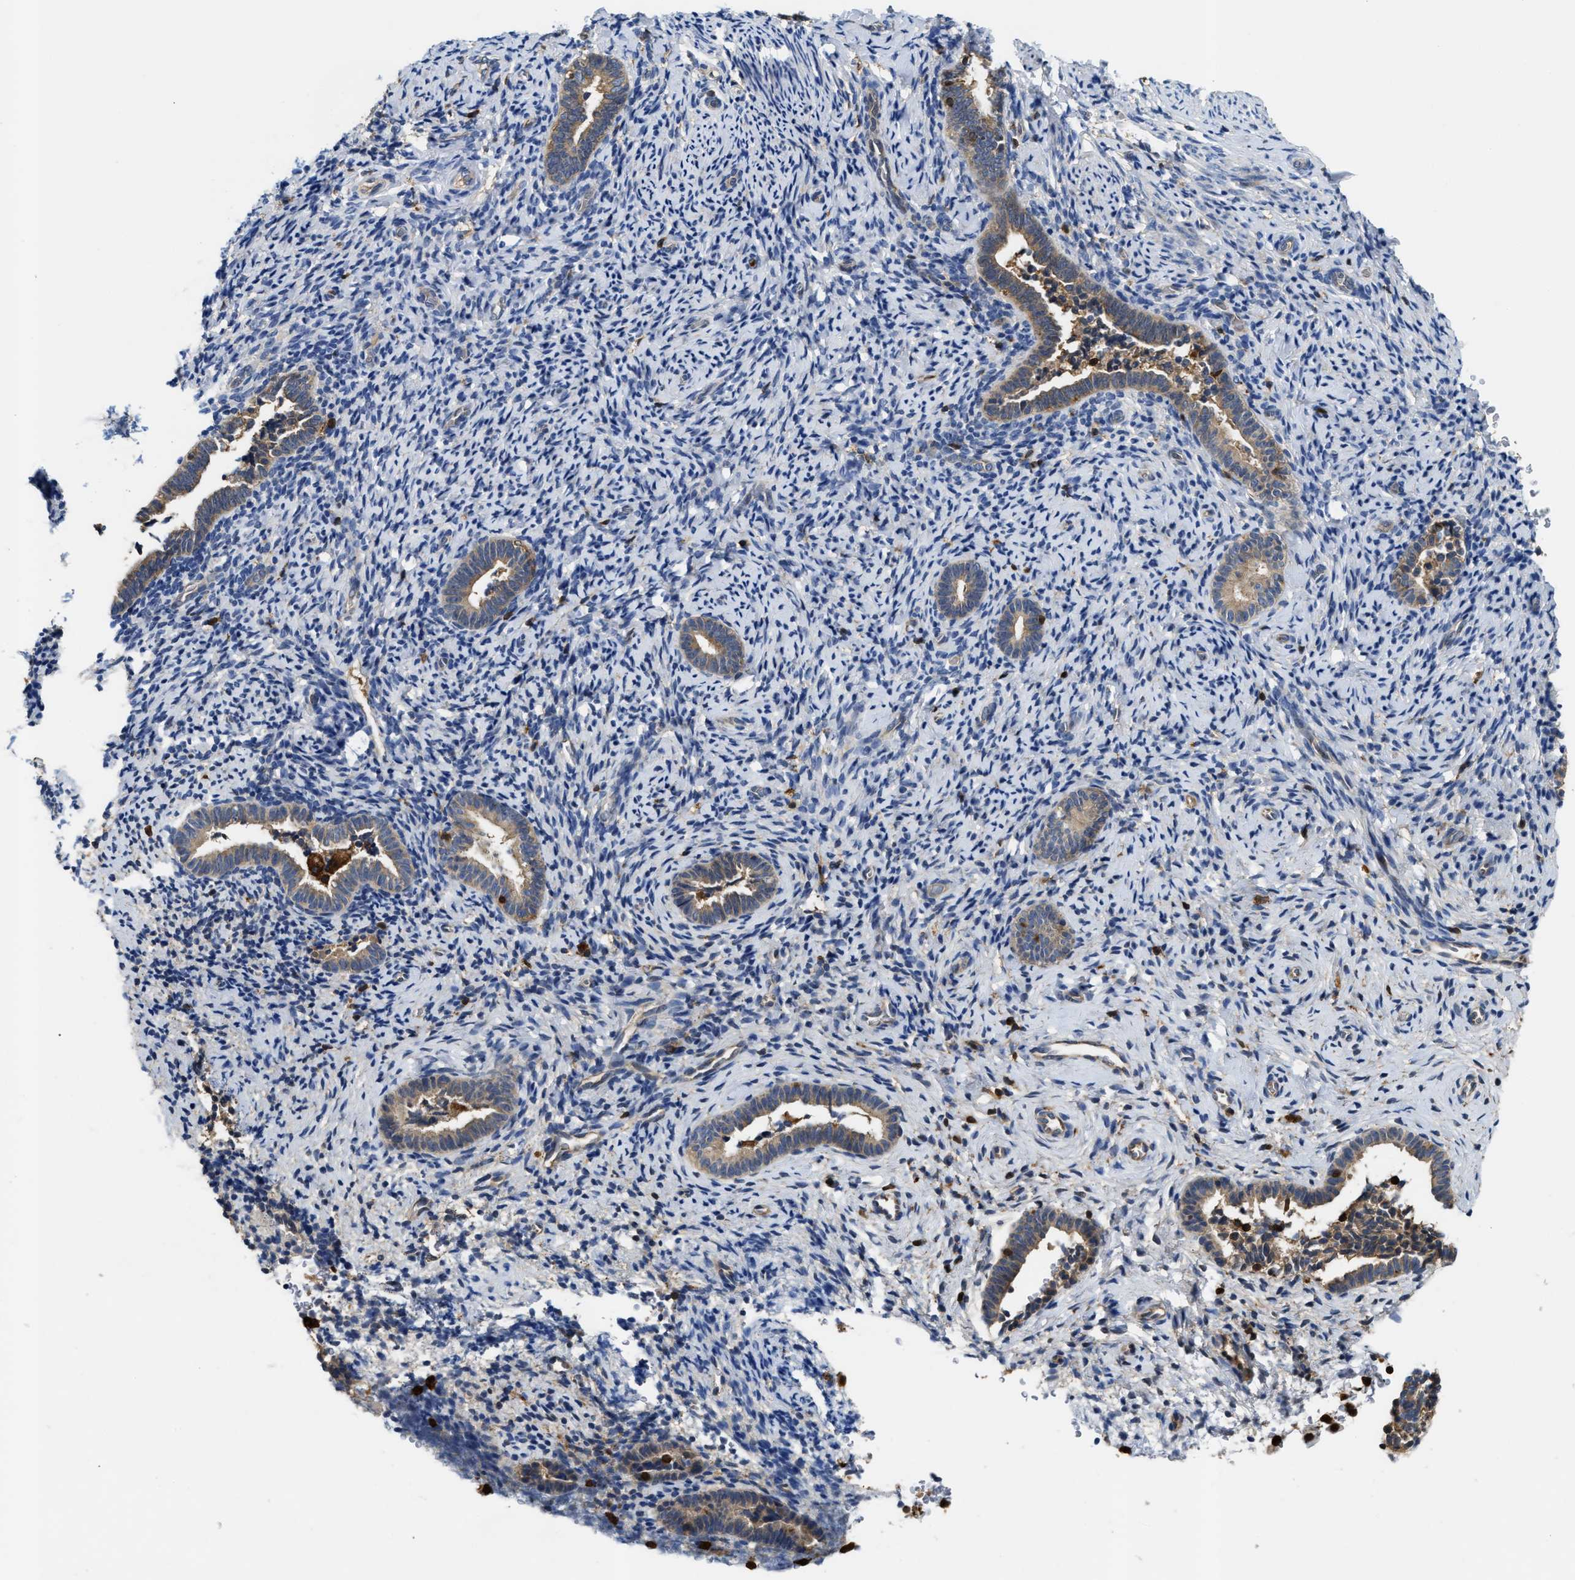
{"staining": {"intensity": "weak", "quantity": "<25%", "location": "cytoplasmic/membranous"}, "tissue": "endometrium", "cell_type": "Cells in endometrial stroma", "image_type": "normal", "snomed": [{"axis": "morphology", "description": "Normal tissue, NOS"}, {"axis": "topography", "description": "Endometrium"}], "caption": "This is an IHC image of benign human endometrium. There is no positivity in cells in endometrial stroma.", "gene": "OSTF1", "patient": {"sex": "female", "age": 51}}